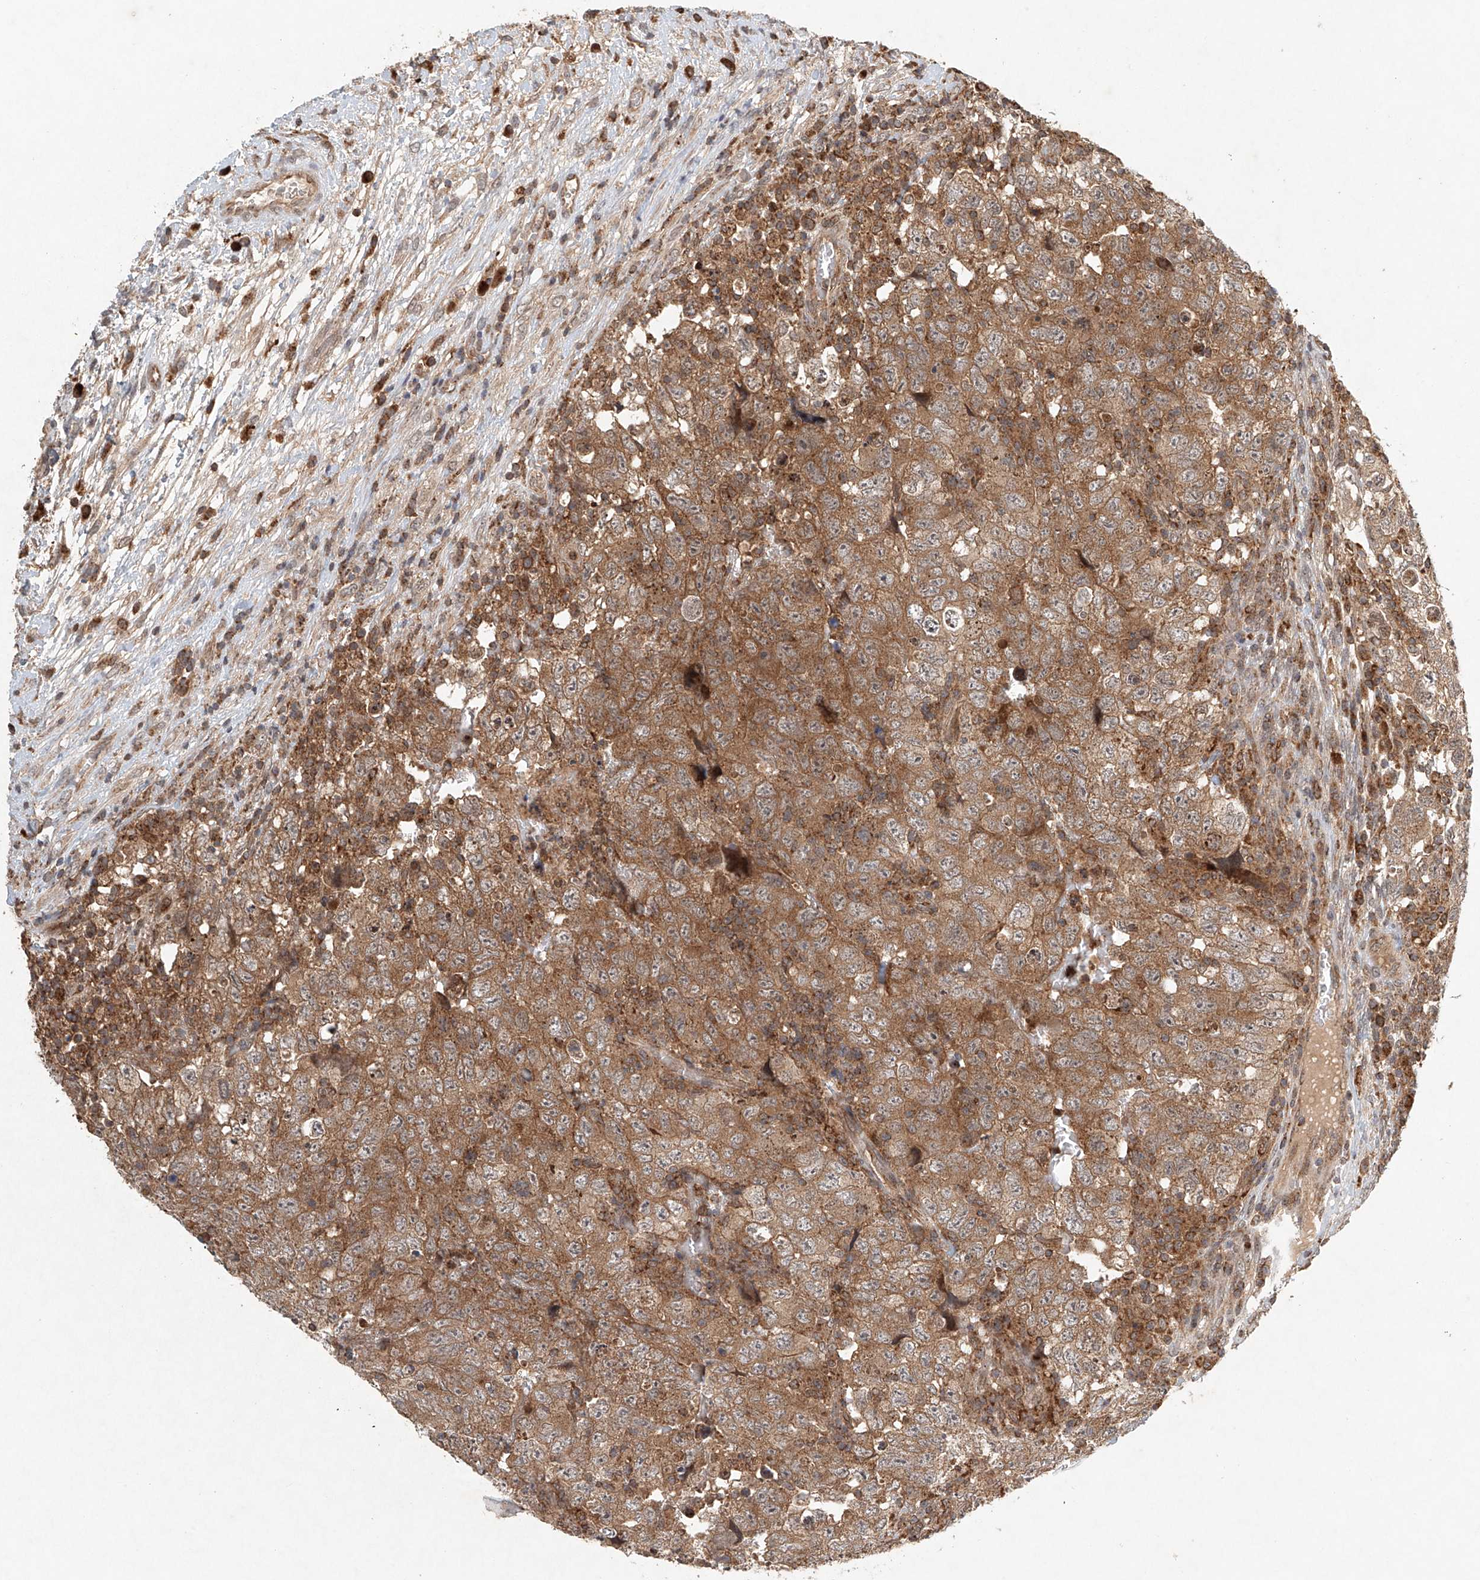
{"staining": {"intensity": "moderate", "quantity": ">75%", "location": "cytoplasmic/membranous"}, "tissue": "testis cancer", "cell_type": "Tumor cells", "image_type": "cancer", "snomed": [{"axis": "morphology", "description": "Carcinoma, Embryonal, NOS"}, {"axis": "topography", "description": "Testis"}], "caption": "High-magnification brightfield microscopy of testis cancer stained with DAB (3,3'-diaminobenzidine) (brown) and counterstained with hematoxylin (blue). tumor cells exhibit moderate cytoplasmic/membranous expression is present in approximately>75% of cells.", "gene": "DCAF11", "patient": {"sex": "male", "age": 37}}